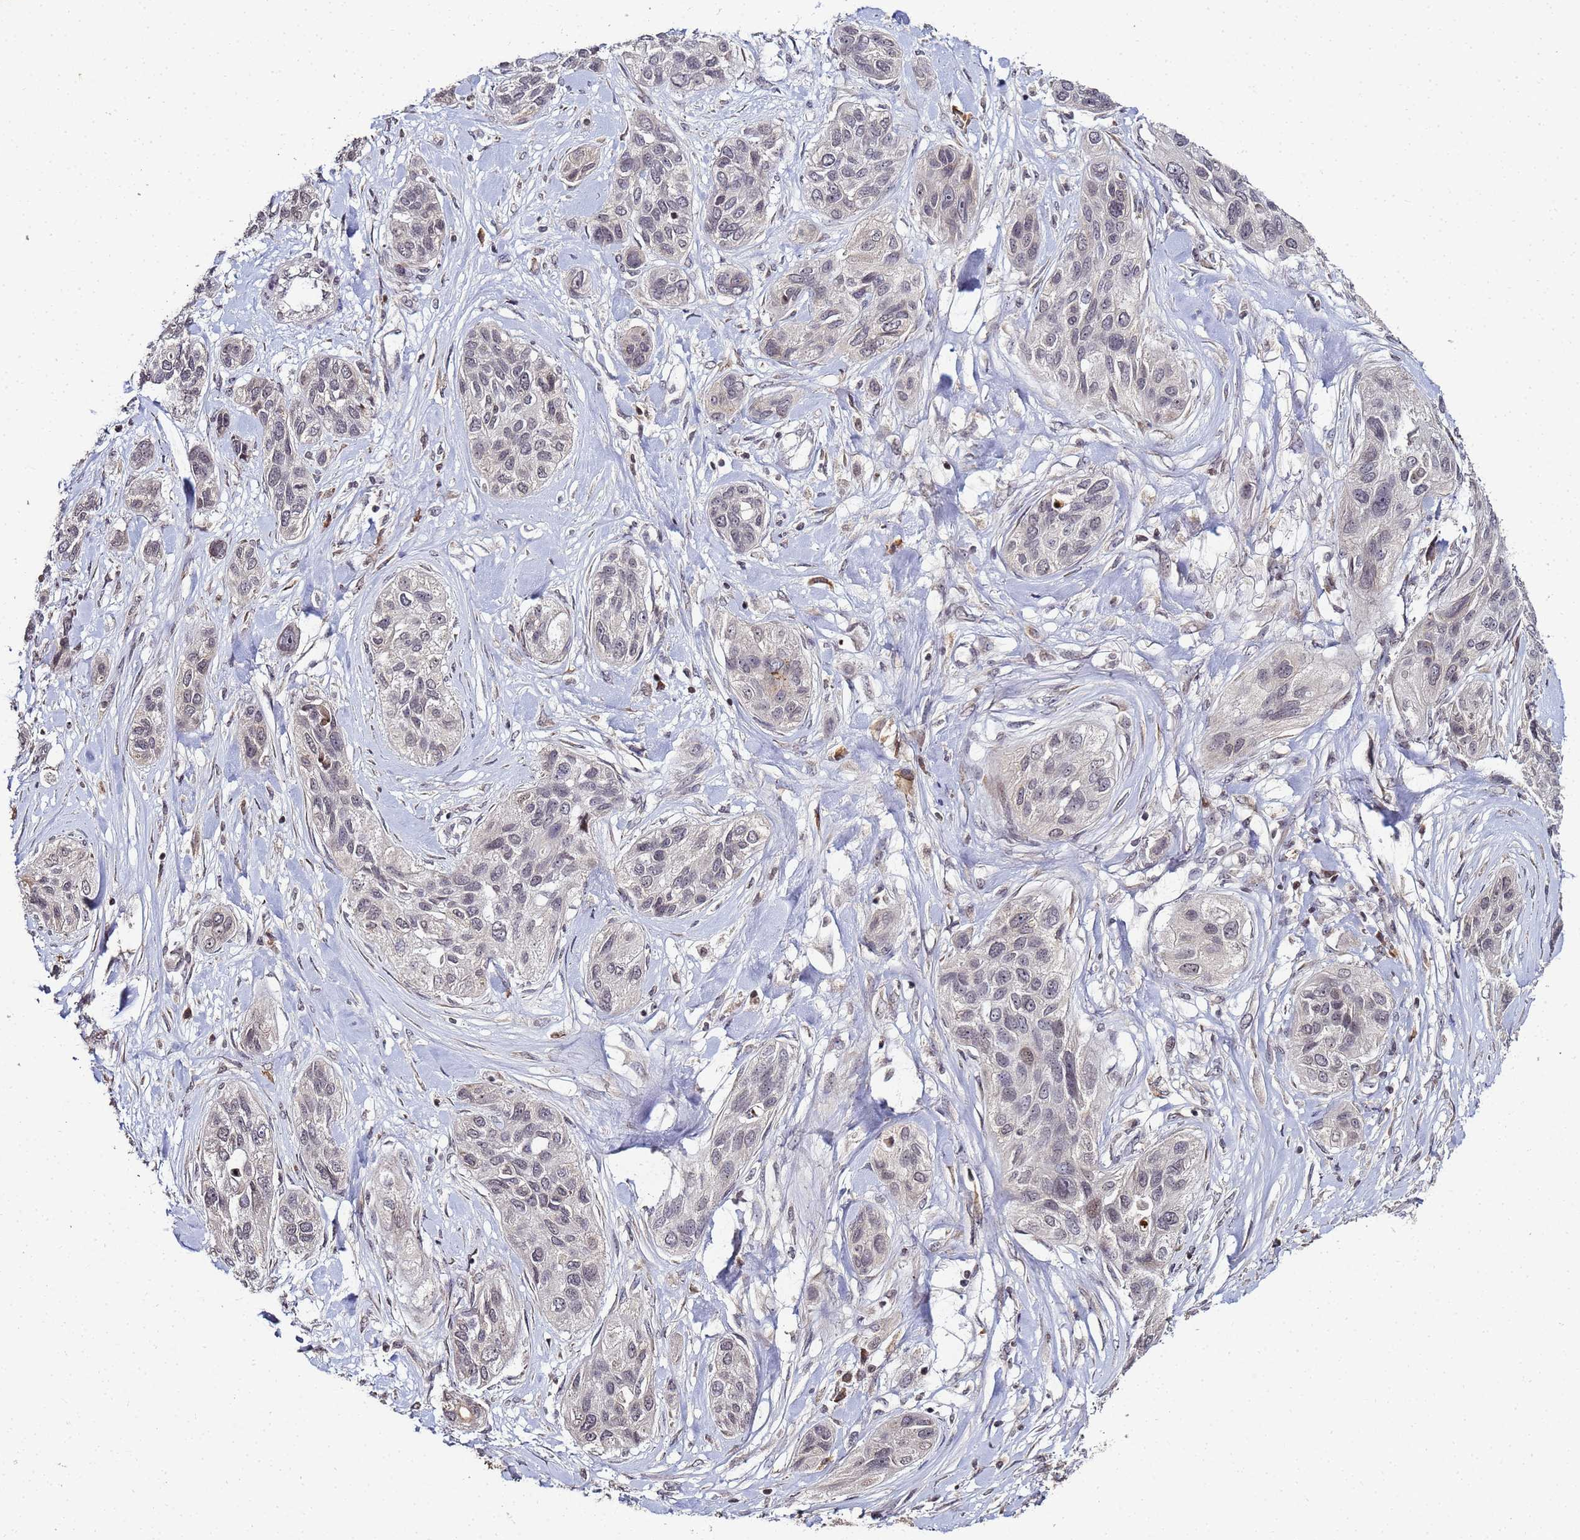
{"staining": {"intensity": "negative", "quantity": "none", "location": "none"}, "tissue": "lung cancer", "cell_type": "Tumor cells", "image_type": "cancer", "snomed": [{"axis": "morphology", "description": "Squamous cell carcinoma, NOS"}, {"axis": "topography", "description": "Lung"}], "caption": "The image demonstrates no significant positivity in tumor cells of lung cancer.", "gene": "FZD4", "patient": {"sex": "female", "age": 70}}